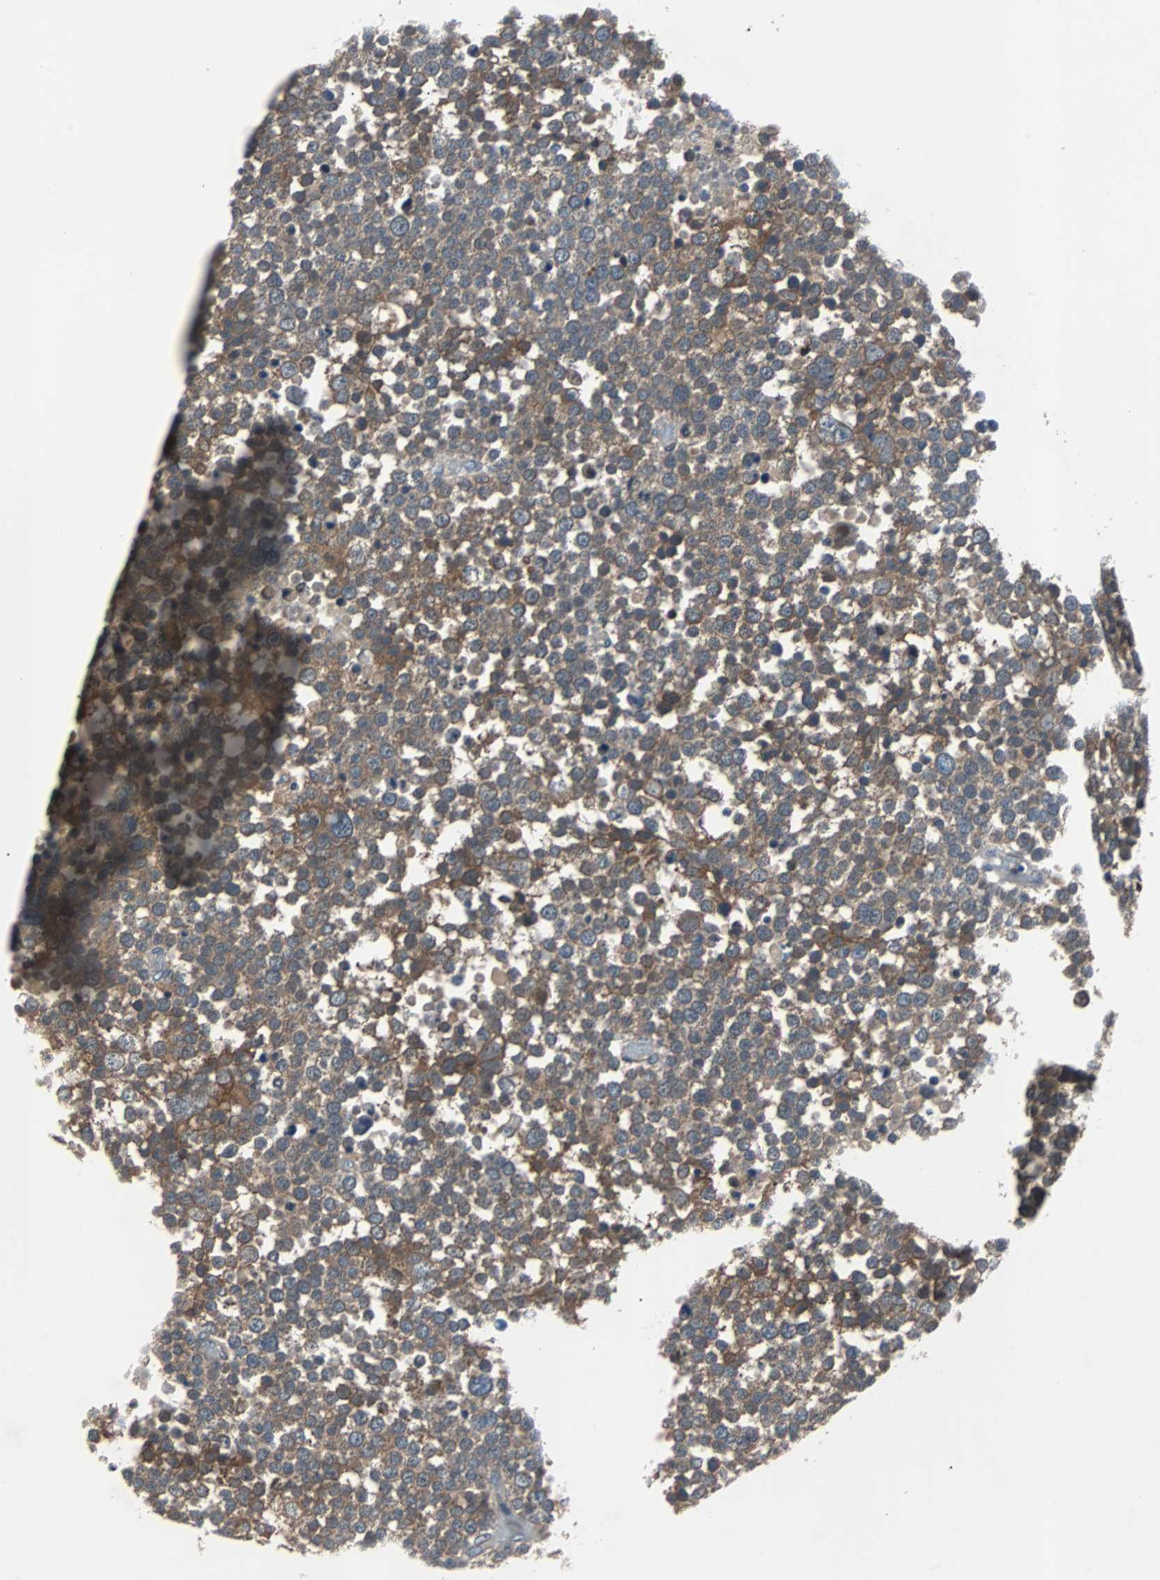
{"staining": {"intensity": "weak", "quantity": ">75%", "location": "cytoplasmic/membranous"}, "tissue": "testis cancer", "cell_type": "Tumor cells", "image_type": "cancer", "snomed": [{"axis": "morphology", "description": "Seminoma, NOS"}, {"axis": "topography", "description": "Testis"}], "caption": "Weak cytoplasmic/membranous protein staining is appreciated in about >75% of tumor cells in testis cancer.", "gene": "PAK1", "patient": {"sex": "male", "age": 71}}